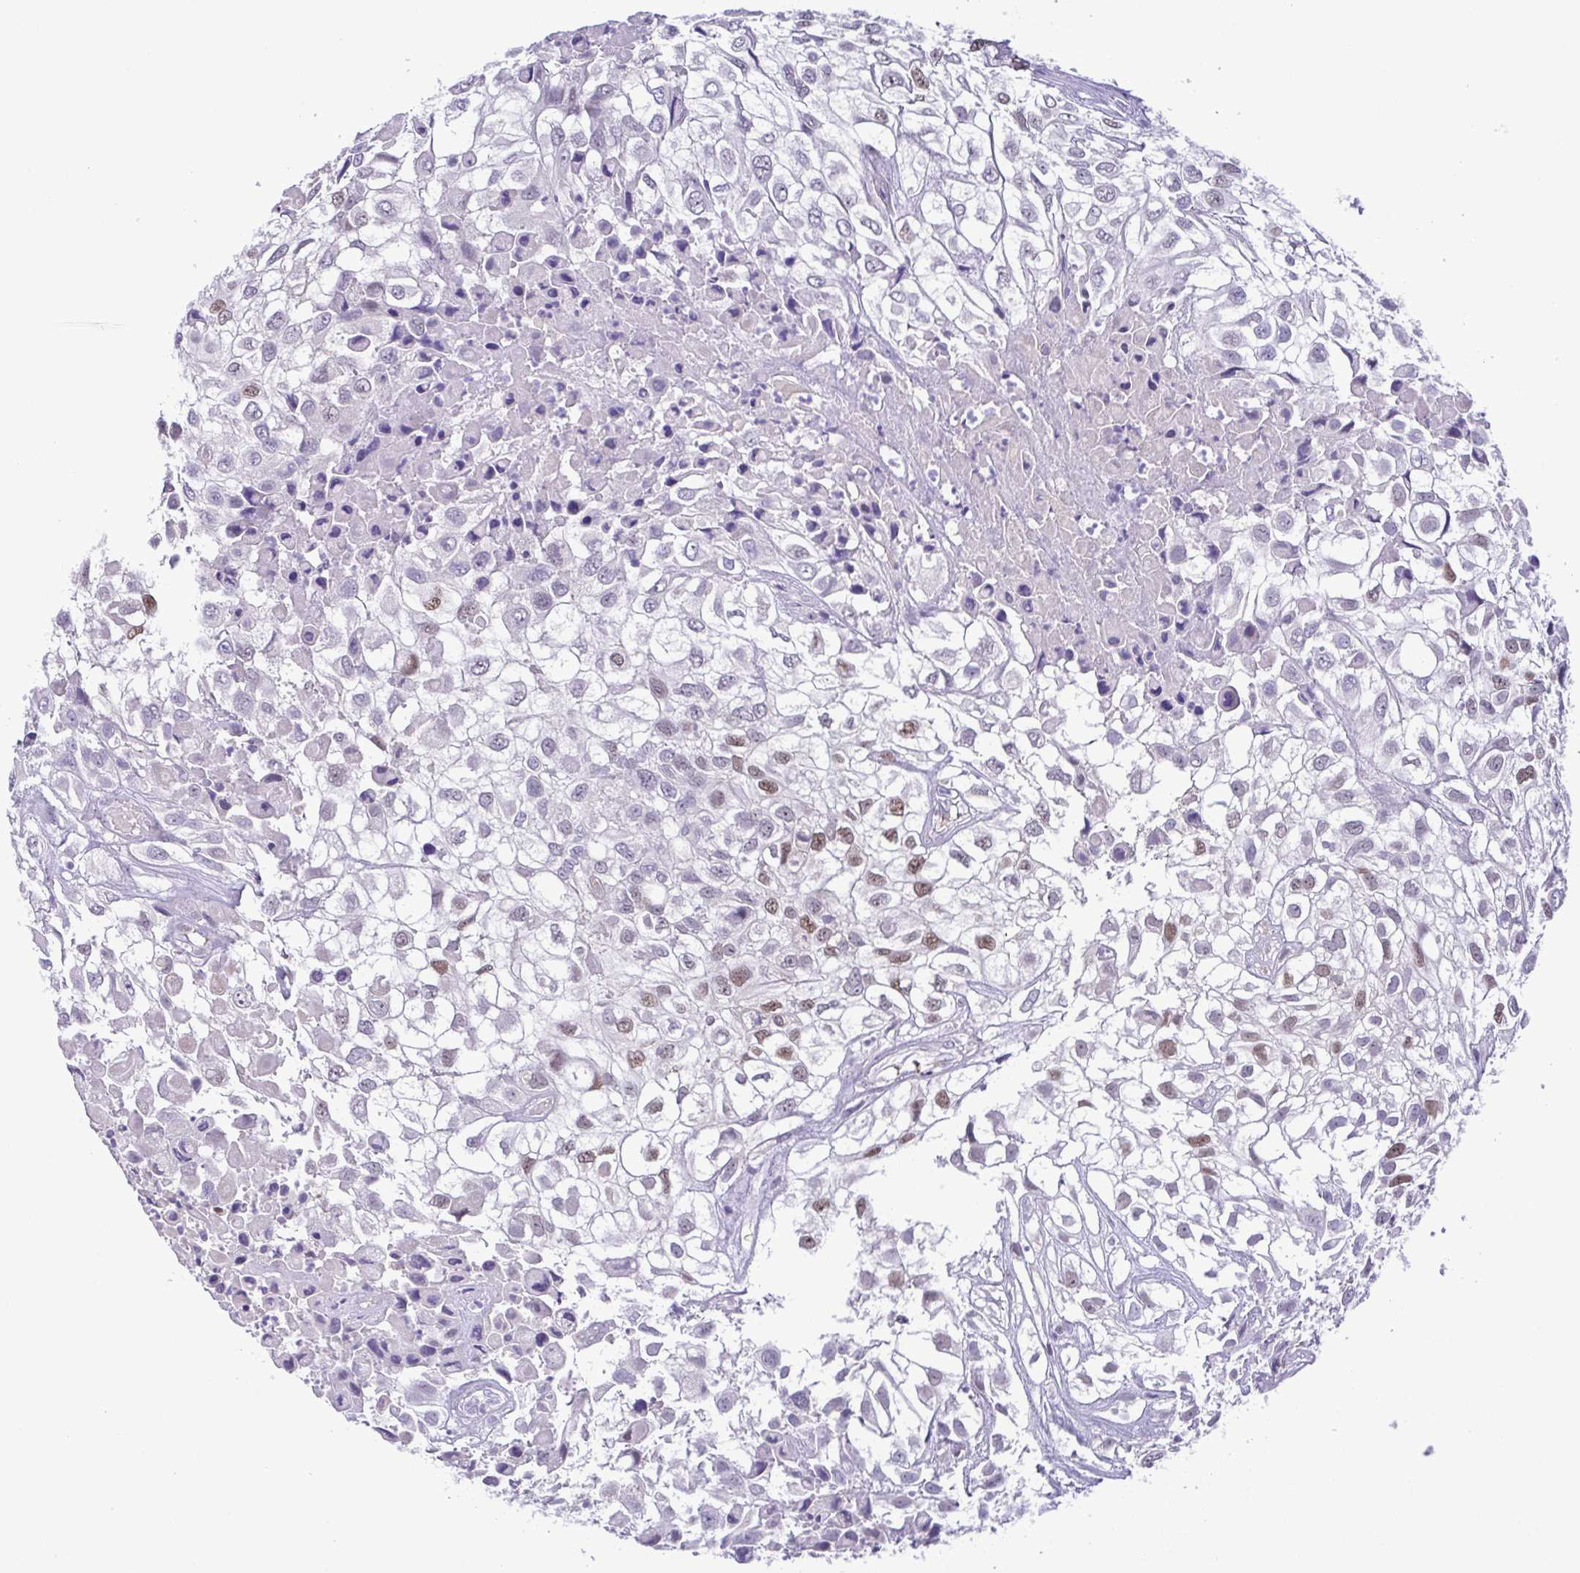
{"staining": {"intensity": "moderate", "quantity": "<25%", "location": "nuclear"}, "tissue": "urothelial cancer", "cell_type": "Tumor cells", "image_type": "cancer", "snomed": [{"axis": "morphology", "description": "Urothelial carcinoma, High grade"}, {"axis": "topography", "description": "Urinary bladder"}], "caption": "A high-resolution image shows immunohistochemistry staining of urothelial carcinoma (high-grade), which reveals moderate nuclear expression in about <25% of tumor cells.", "gene": "TIPIN", "patient": {"sex": "male", "age": 56}}